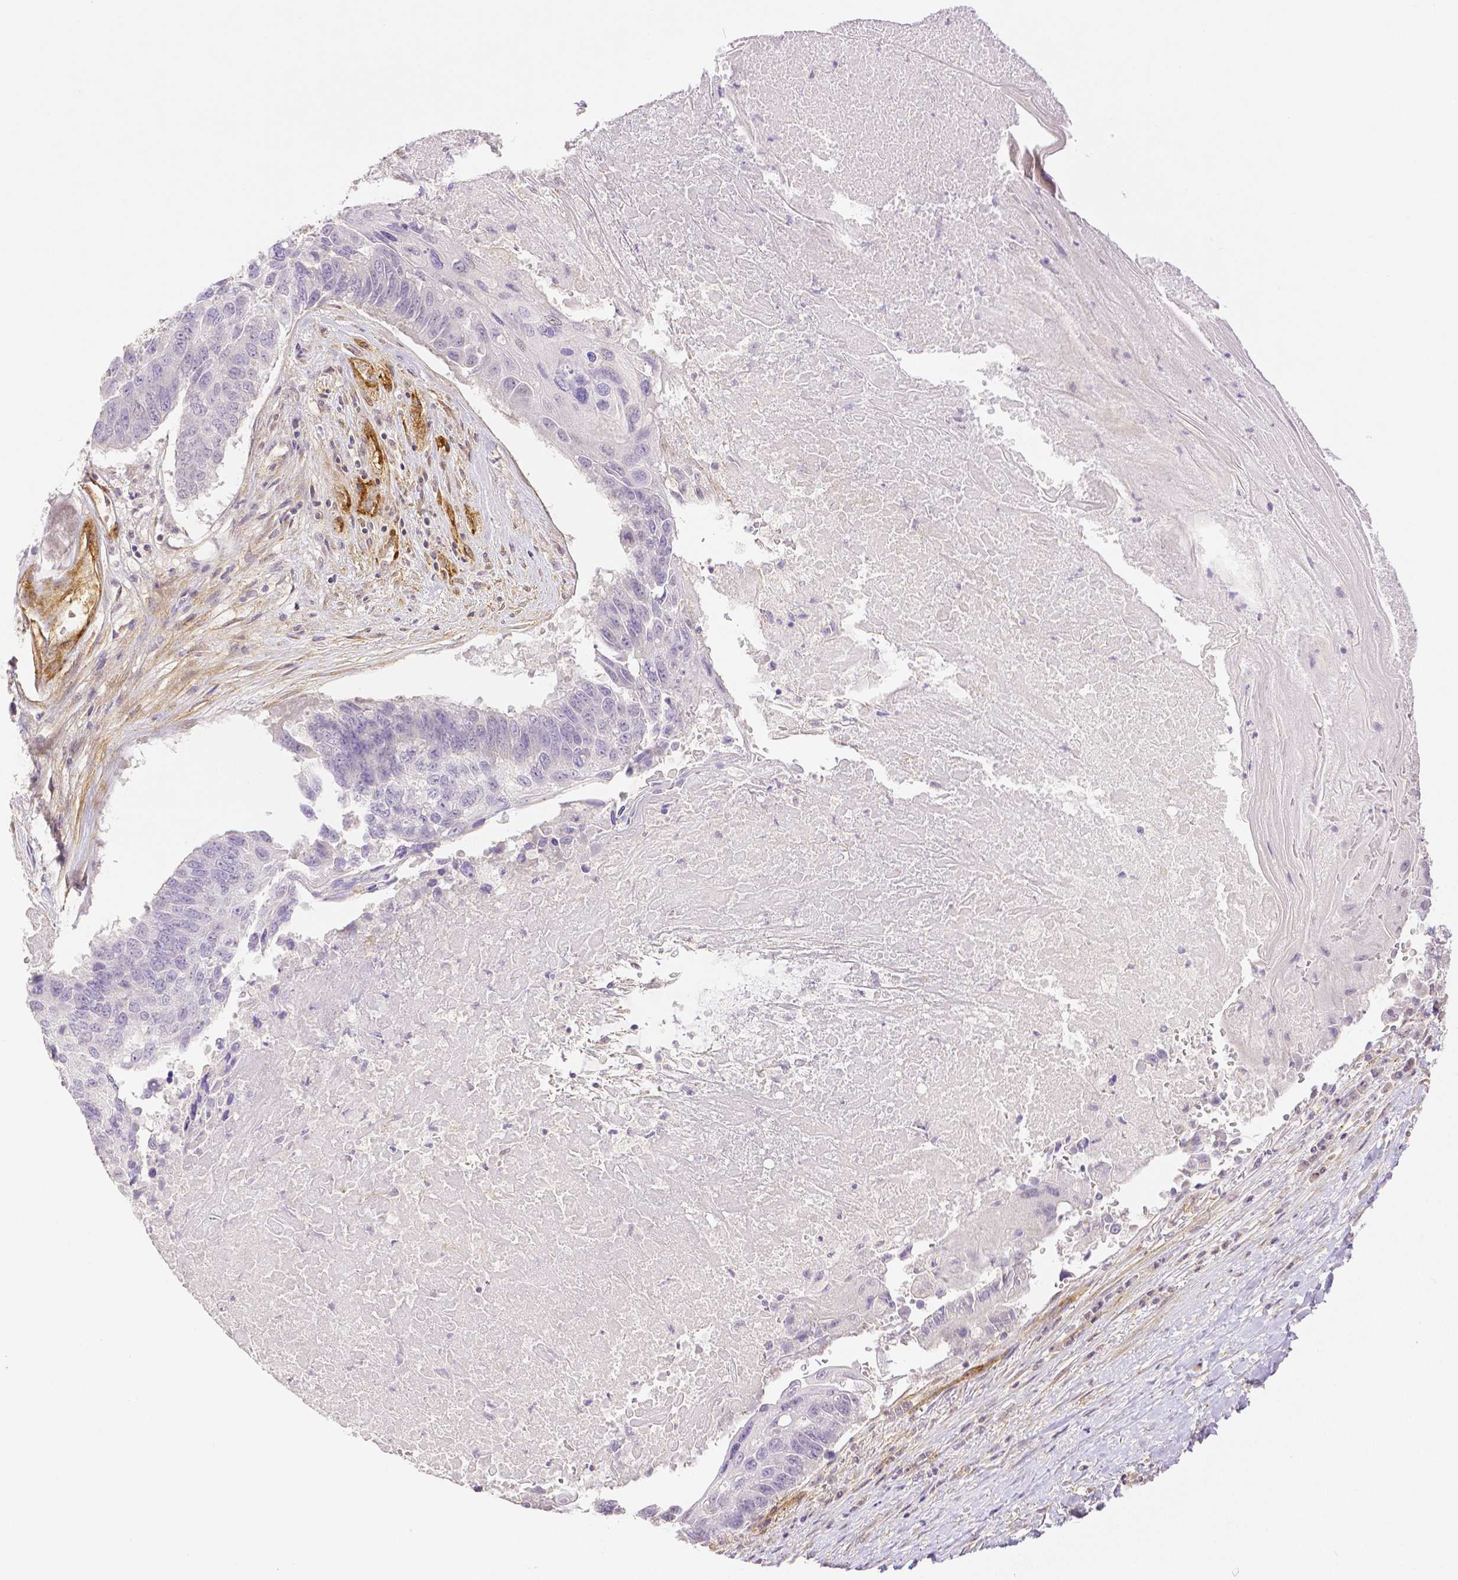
{"staining": {"intensity": "negative", "quantity": "none", "location": "none"}, "tissue": "lung cancer", "cell_type": "Tumor cells", "image_type": "cancer", "snomed": [{"axis": "morphology", "description": "Squamous cell carcinoma, NOS"}, {"axis": "topography", "description": "Lung"}], "caption": "A high-resolution image shows immunohistochemistry staining of squamous cell carcinoma (lung), which displays no significant expression in tumor cells.", "gene": "THY1", "patient": {"sex": "male", "age": 73}}